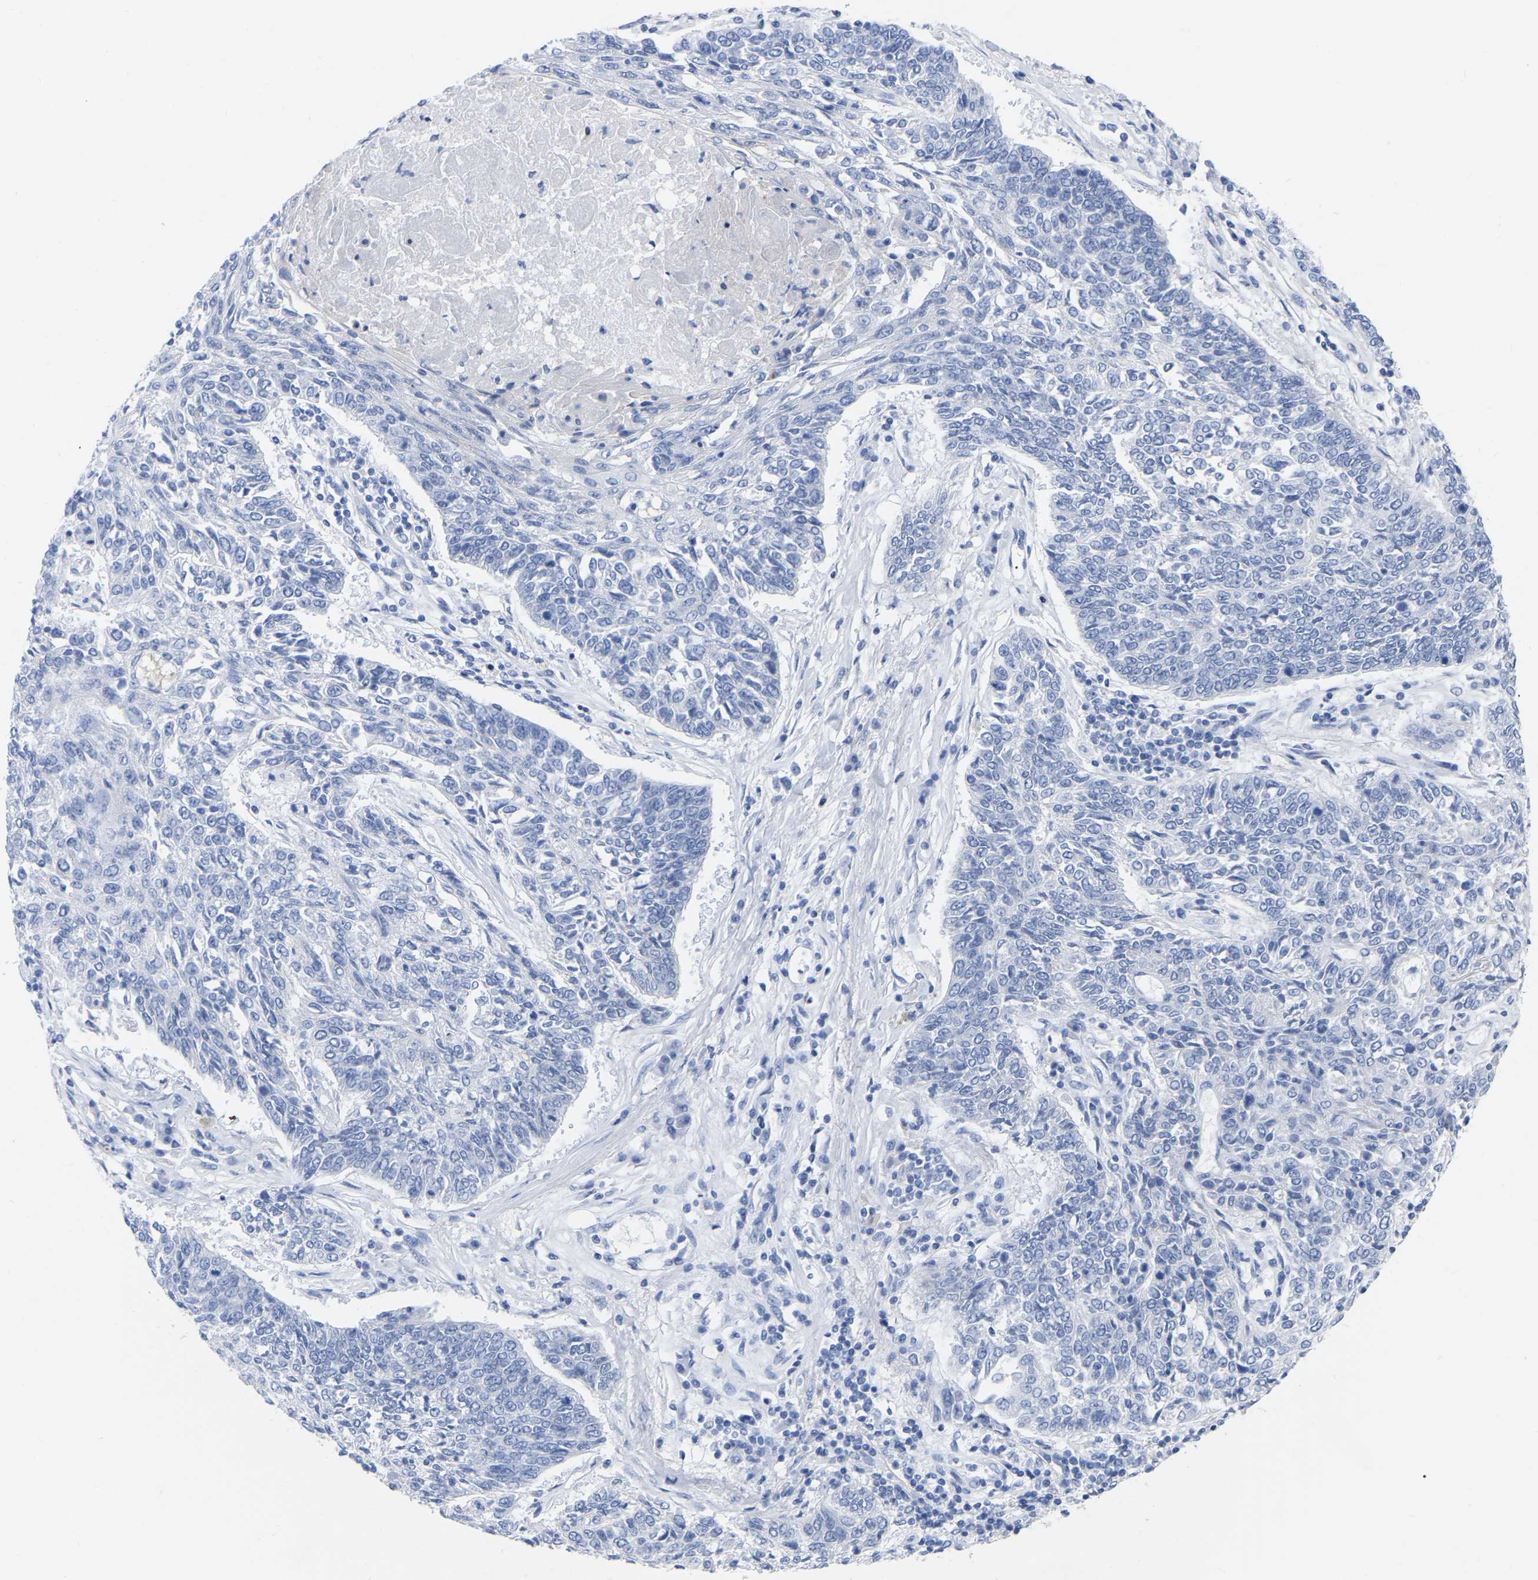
{"staining": {"intensity": "negative", "quantity": "none", "location": "none"}, "tissue": "lung cancer", "cell_type": "Tumor cells", "image_type": "cancer", "snomed": [{"axis": "morphology", "description": "Normal tissue, NOS"}, {"axis": "morphology", "description": "Squamous cell carcinoma, NOS"}, {"axis": "topography", "description": "Cartilage tissue"}, {"axis": "topography", "description": "Bronchus"}, {"axis": "topography", "description": "Lung"}], "caption": "Human lung cancer stained for a protein using immunohistochemistry exhibits no expression in tumor cells.", "gene": "ZNF629", "patient": {"sex": "female", "age": 49}}